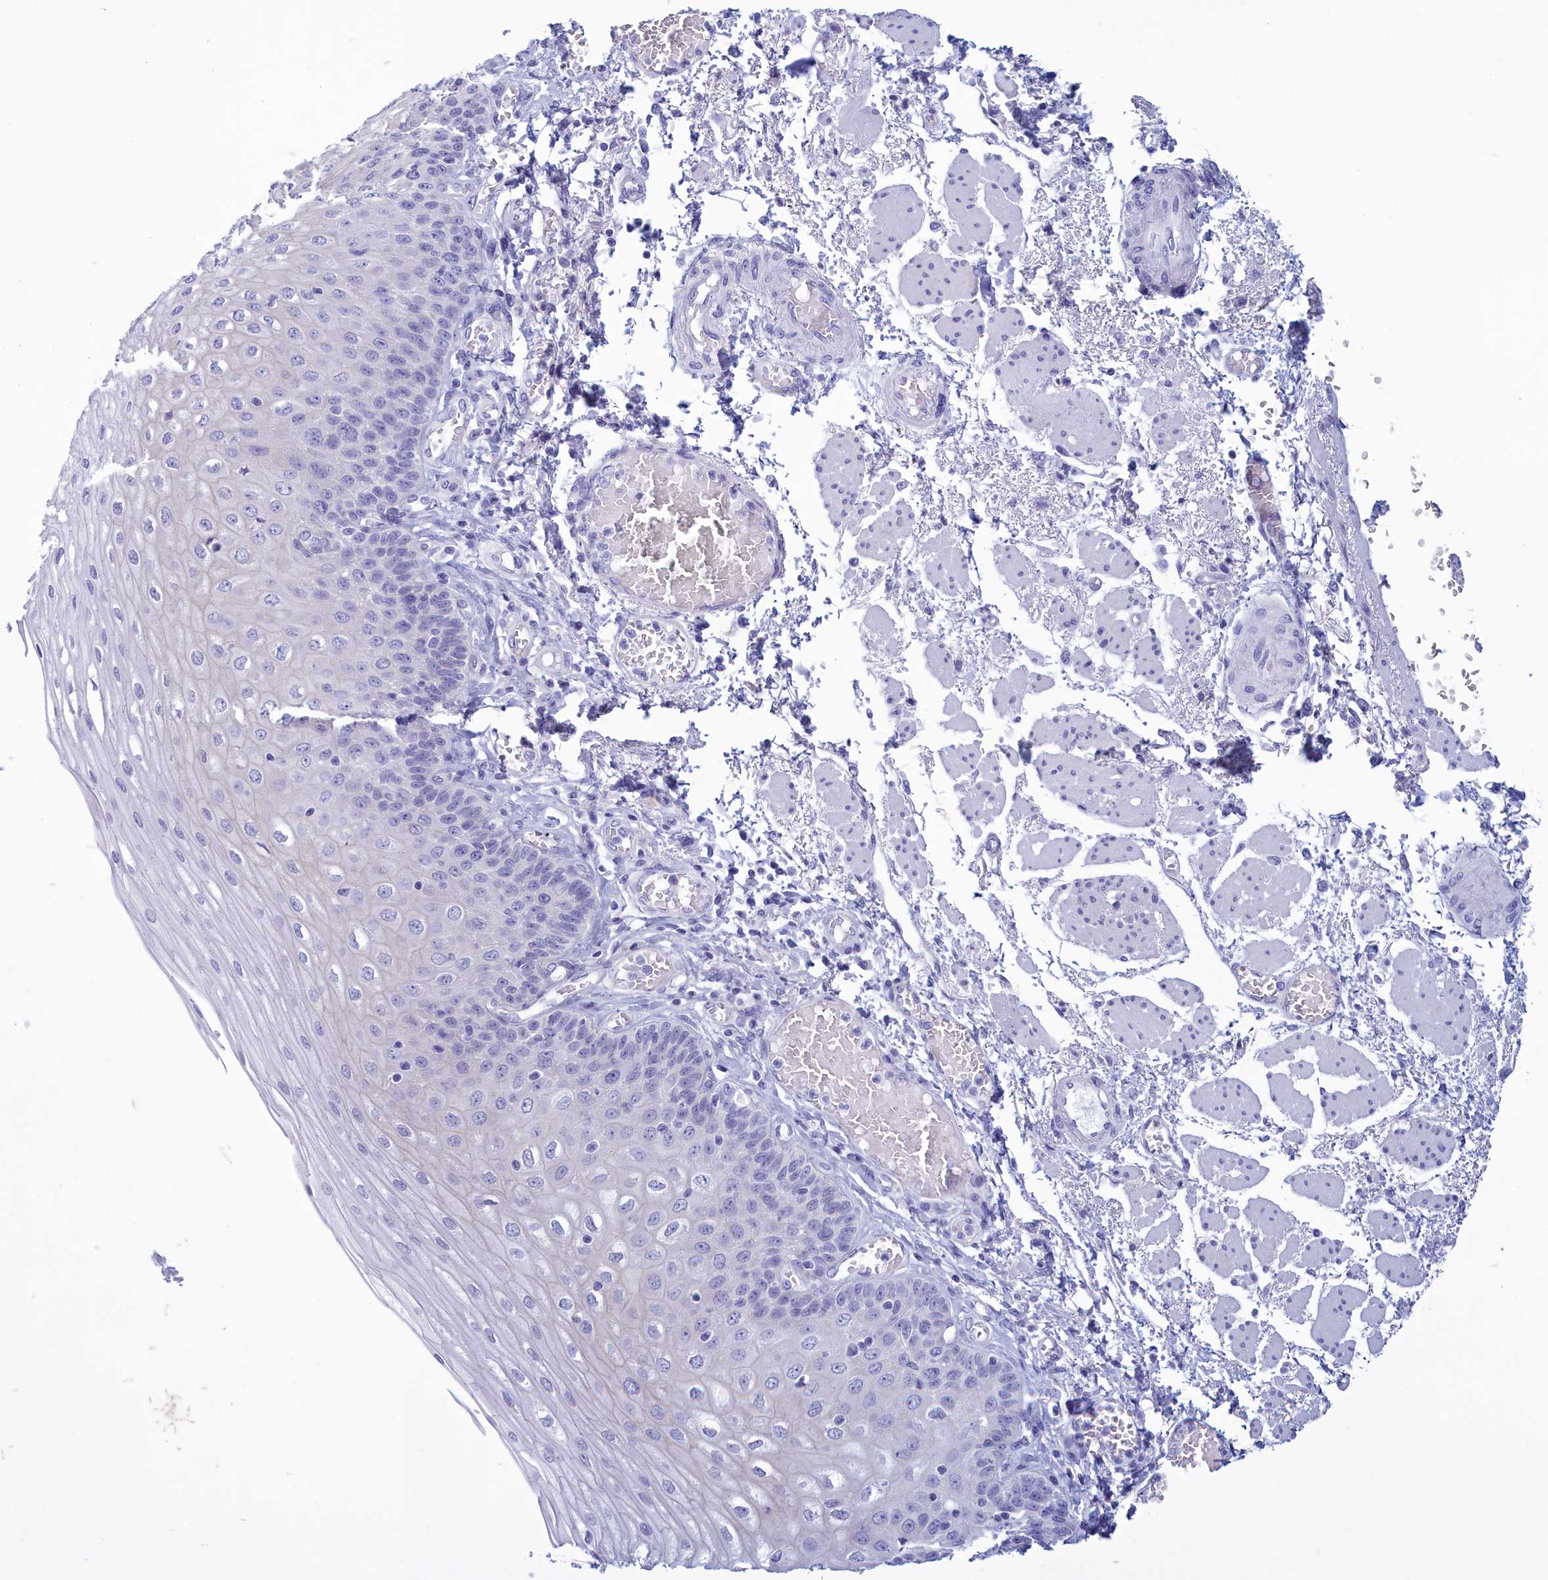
{"staining": {"intensity": "negative", "quantity": "none", "location": "none"}, "tissue": "esophagus", "cell_type": "Squamous epithelial cells", "image_type": "normal", "snomed": [{"axis": "morphology", "description": "Normal tissue, NOS"}, {"axis": "topography", "description": "Esophagus"}], "caption": "DAB (3,3'-diaminobenzidine) immunohistochemical staining of unremarkable human esophagus displays no significant expression in squamous epithelial cells. (Immunohistochemistry (ihc), brightfield microscopy, high magnification).", "gene": "TMEM97", "patient": {"sex": "male", "age": 81}}